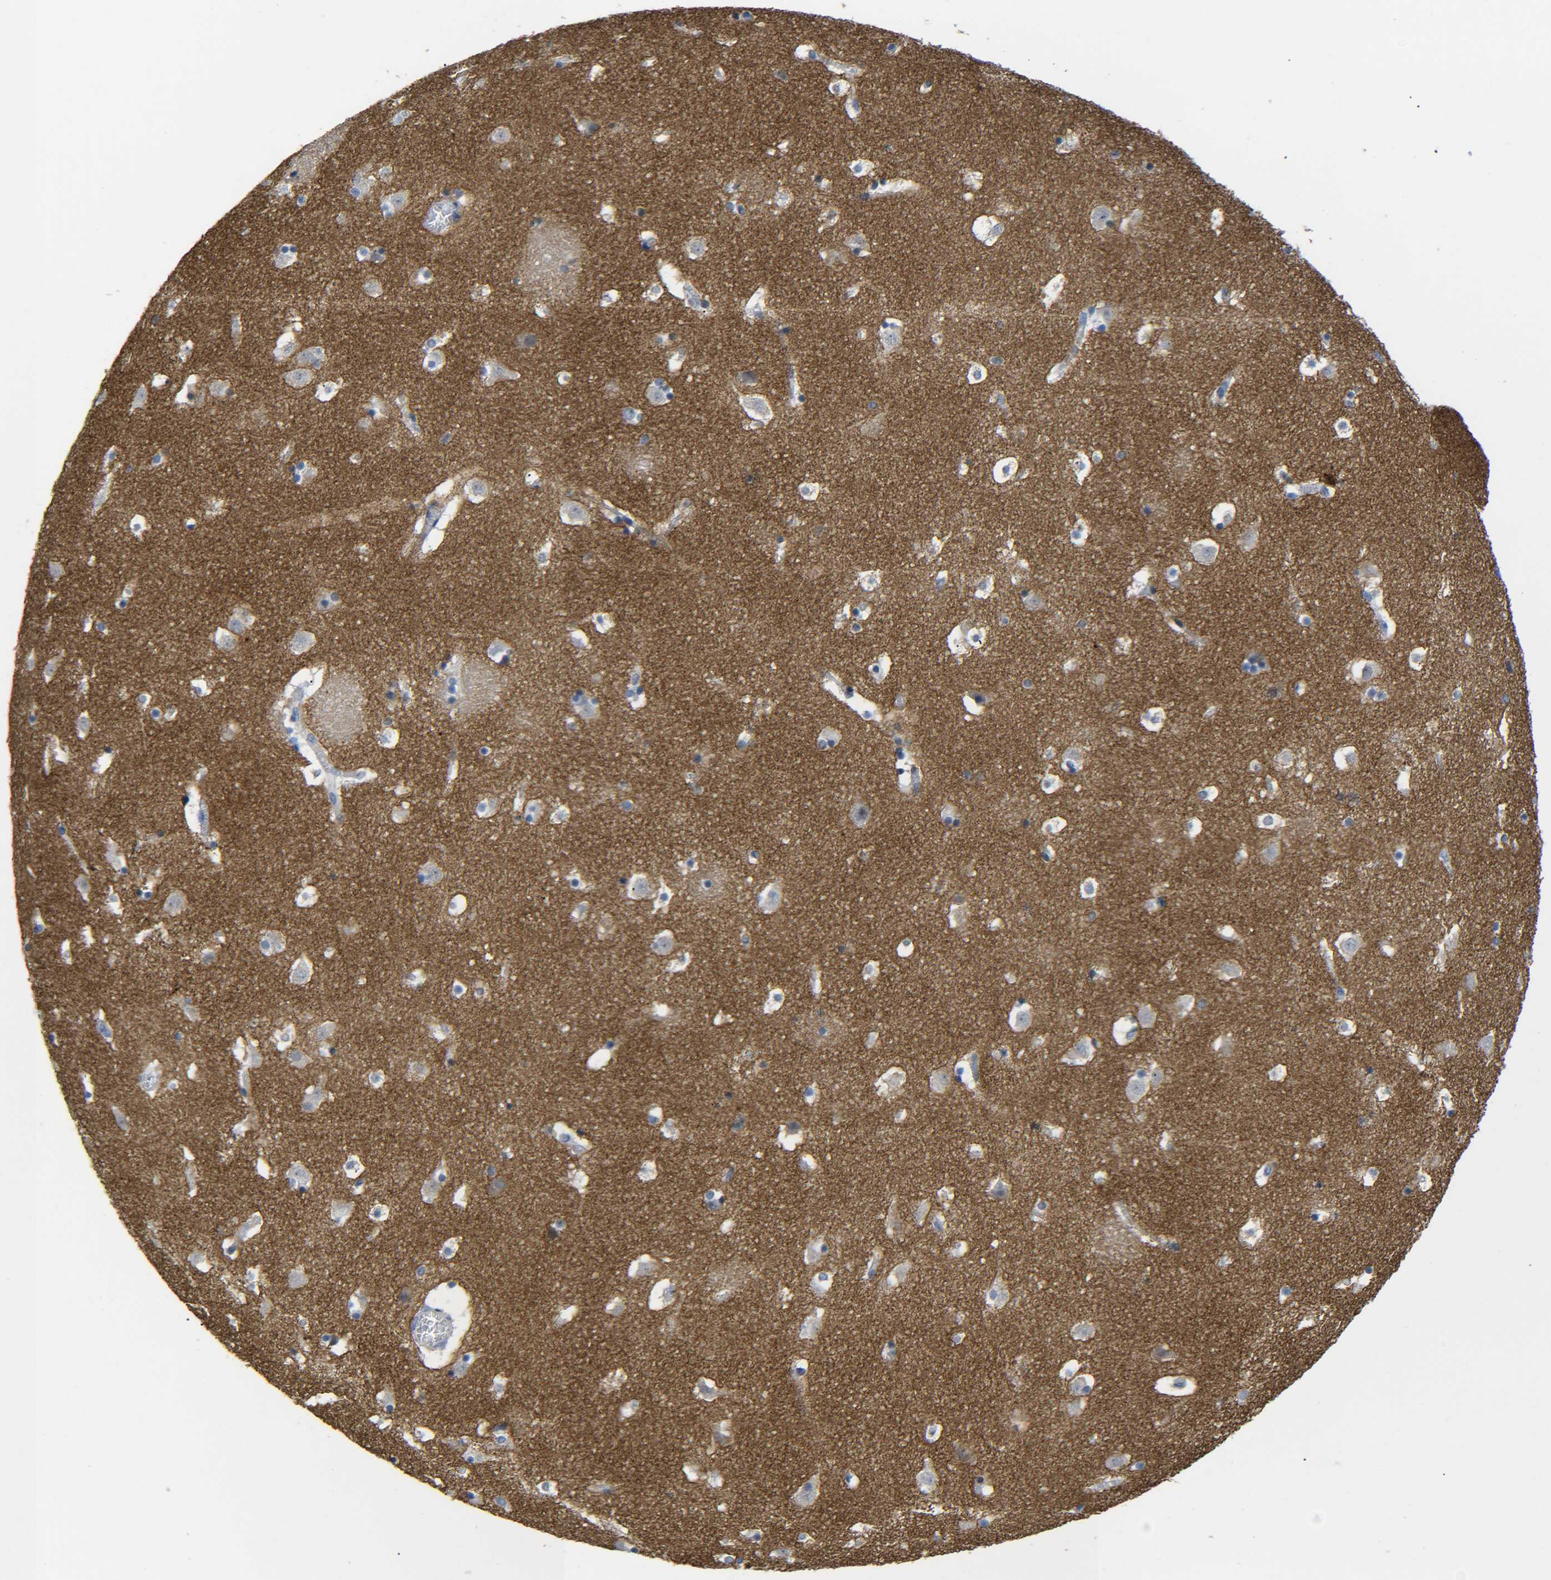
{"staining": {"intensity": "negative", "quantity": "none", "location": "none"}, "tissue": "caudate", "cell_type": "Glial cells", "image_type": "normal", "snomed": [{"axis": "morphology", "description": "Normal tissue, NOS"}, {"axis": "topography", "description": "Lateral ventricle wall"}], "caption": "The immunohistochemistry histopathology image has no significant expression in glial cells of caudate. (DAB immunohistochemistry (IHC) with hematoxylin counter stain).", "gene": "CMTM1", "patient": {"sex": "male", "age": 45}}